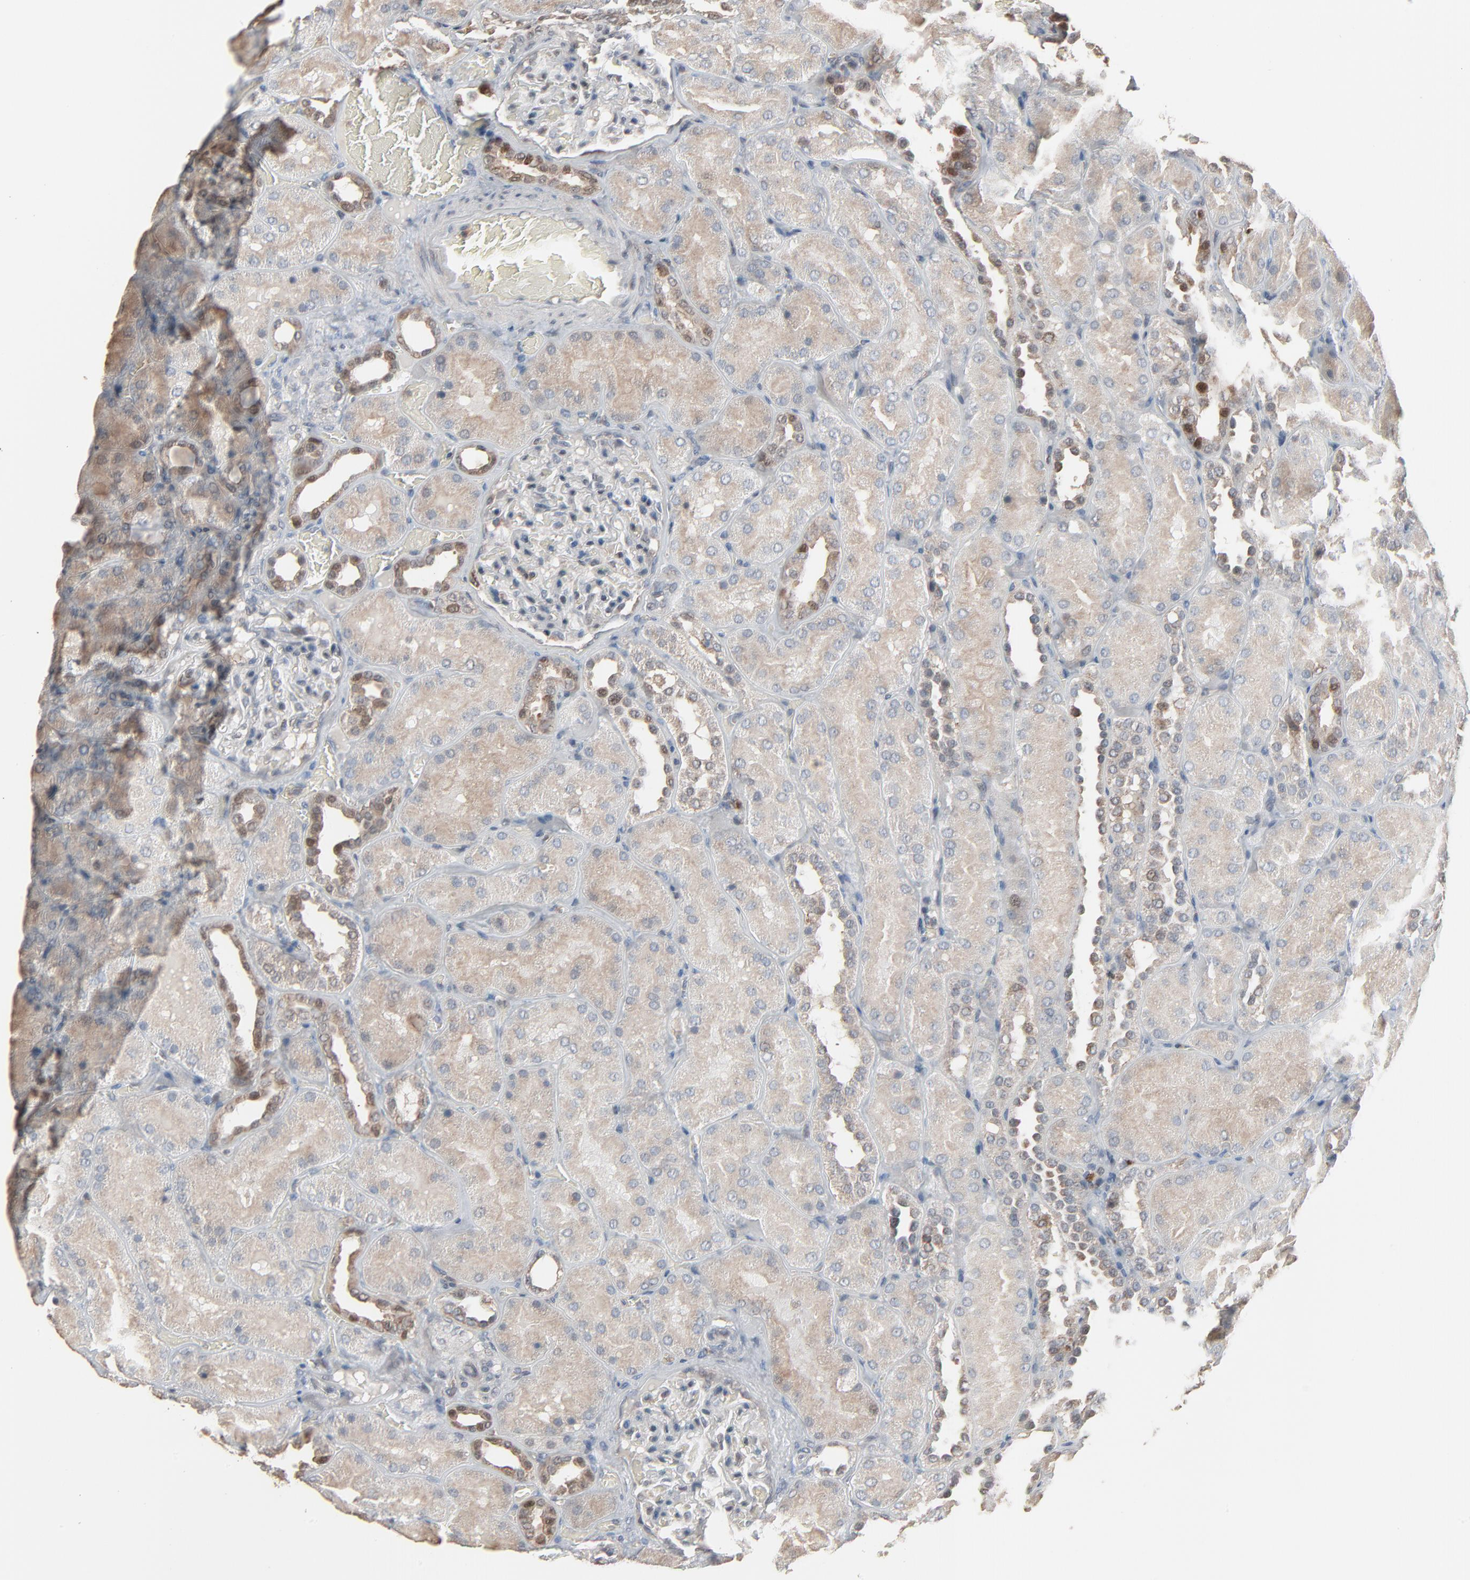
{"staining": {"intensity": "negative", "quantity": "none", "location": "none"}, "tissue": "kidney", "cell_type": "Cells in glomeruli", "image_type": "normal", "snomed": [{"axis": "morphology", "description": "Normal tissue, NOS"}, {"axis": "topography", "description": "Kidney"}], "caption": "Cells in glomeruli show no significant expression in unremarkable kidney.", "gene": "DOCK8", "patient": {"sex": "male", "age": 28}}